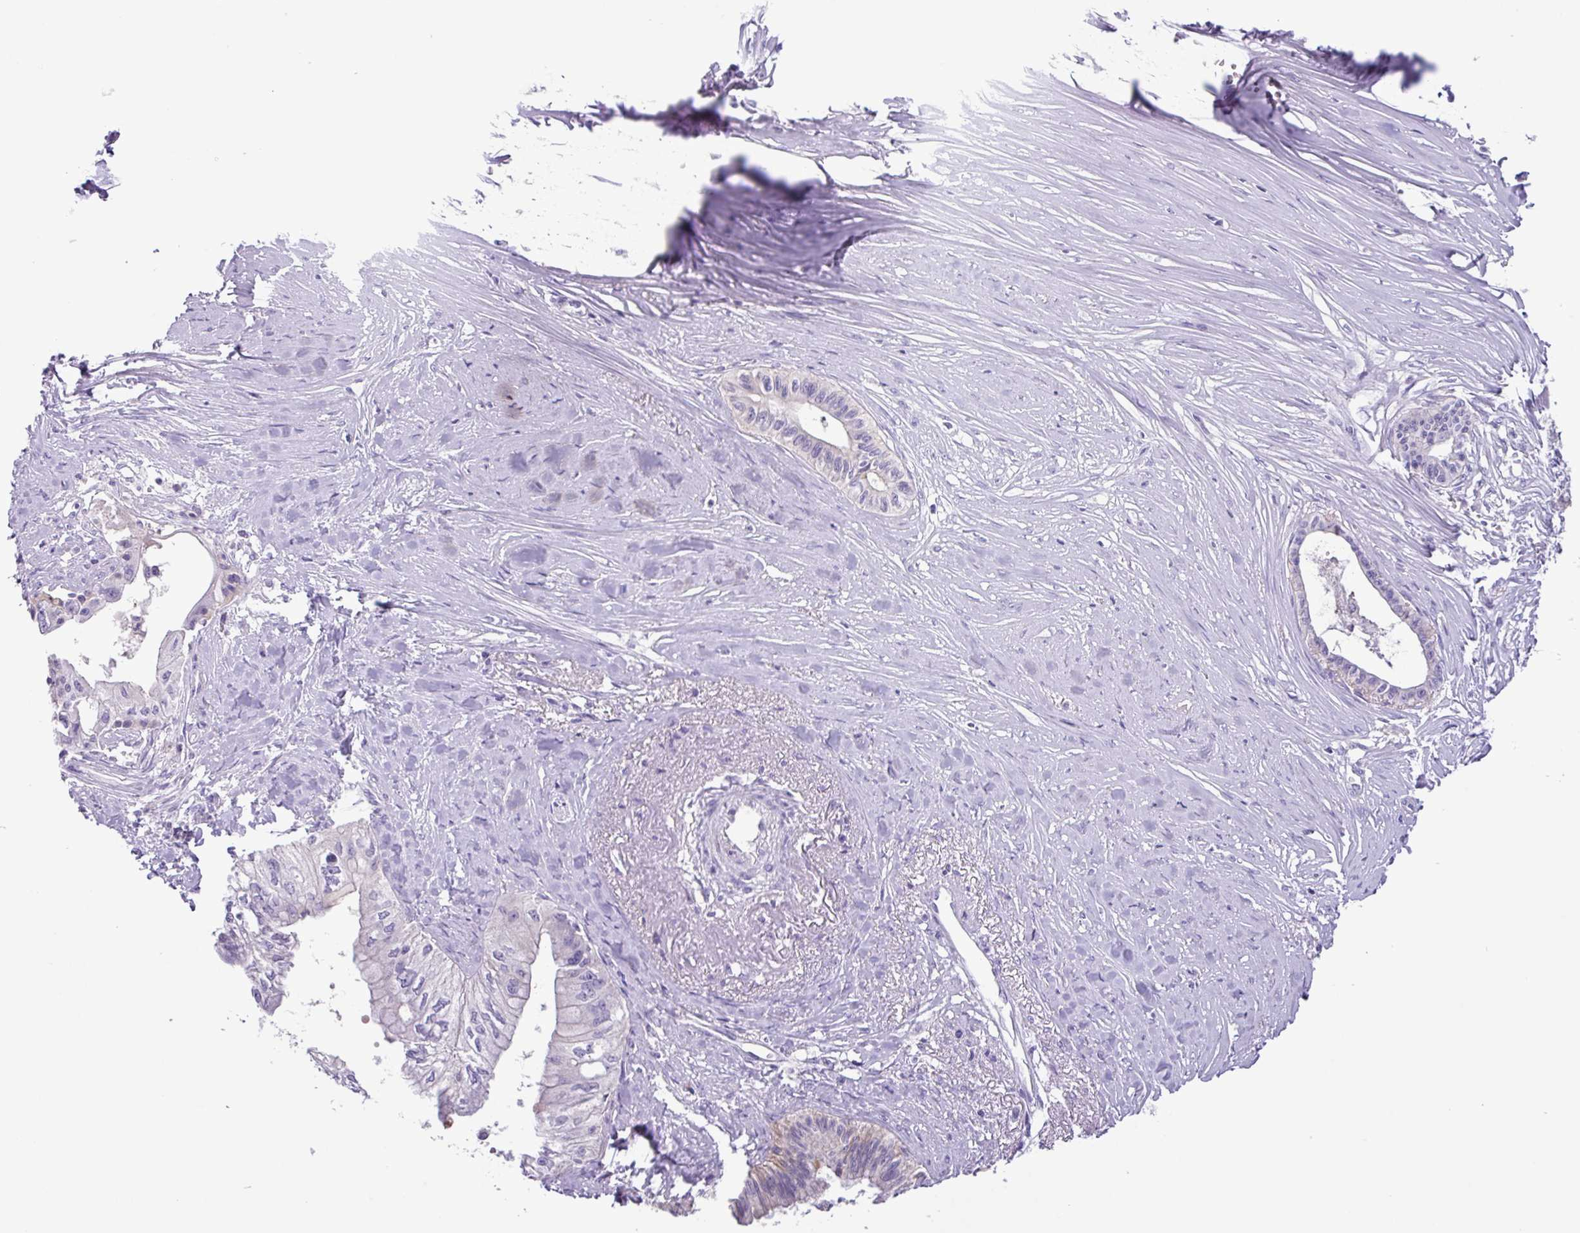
{"staining": {"intensity": "negative", "quantity": "none", "location": "none"}, "tissue": "pancreatic cancer", "cell_type": "Tumor cells", "image_type": "cancer", "snomed": [{"axis": "morphology", "description": "Adenocarcinoma, NOS"}, {"axis": "topography", "description": "Pancreas"}], "caption": "A photomicrograph of human pancreatic cancer is negative for staining in tumor cells.", "gene": "CYSTM1", "patient": {"sex": "male", "age": 71}}